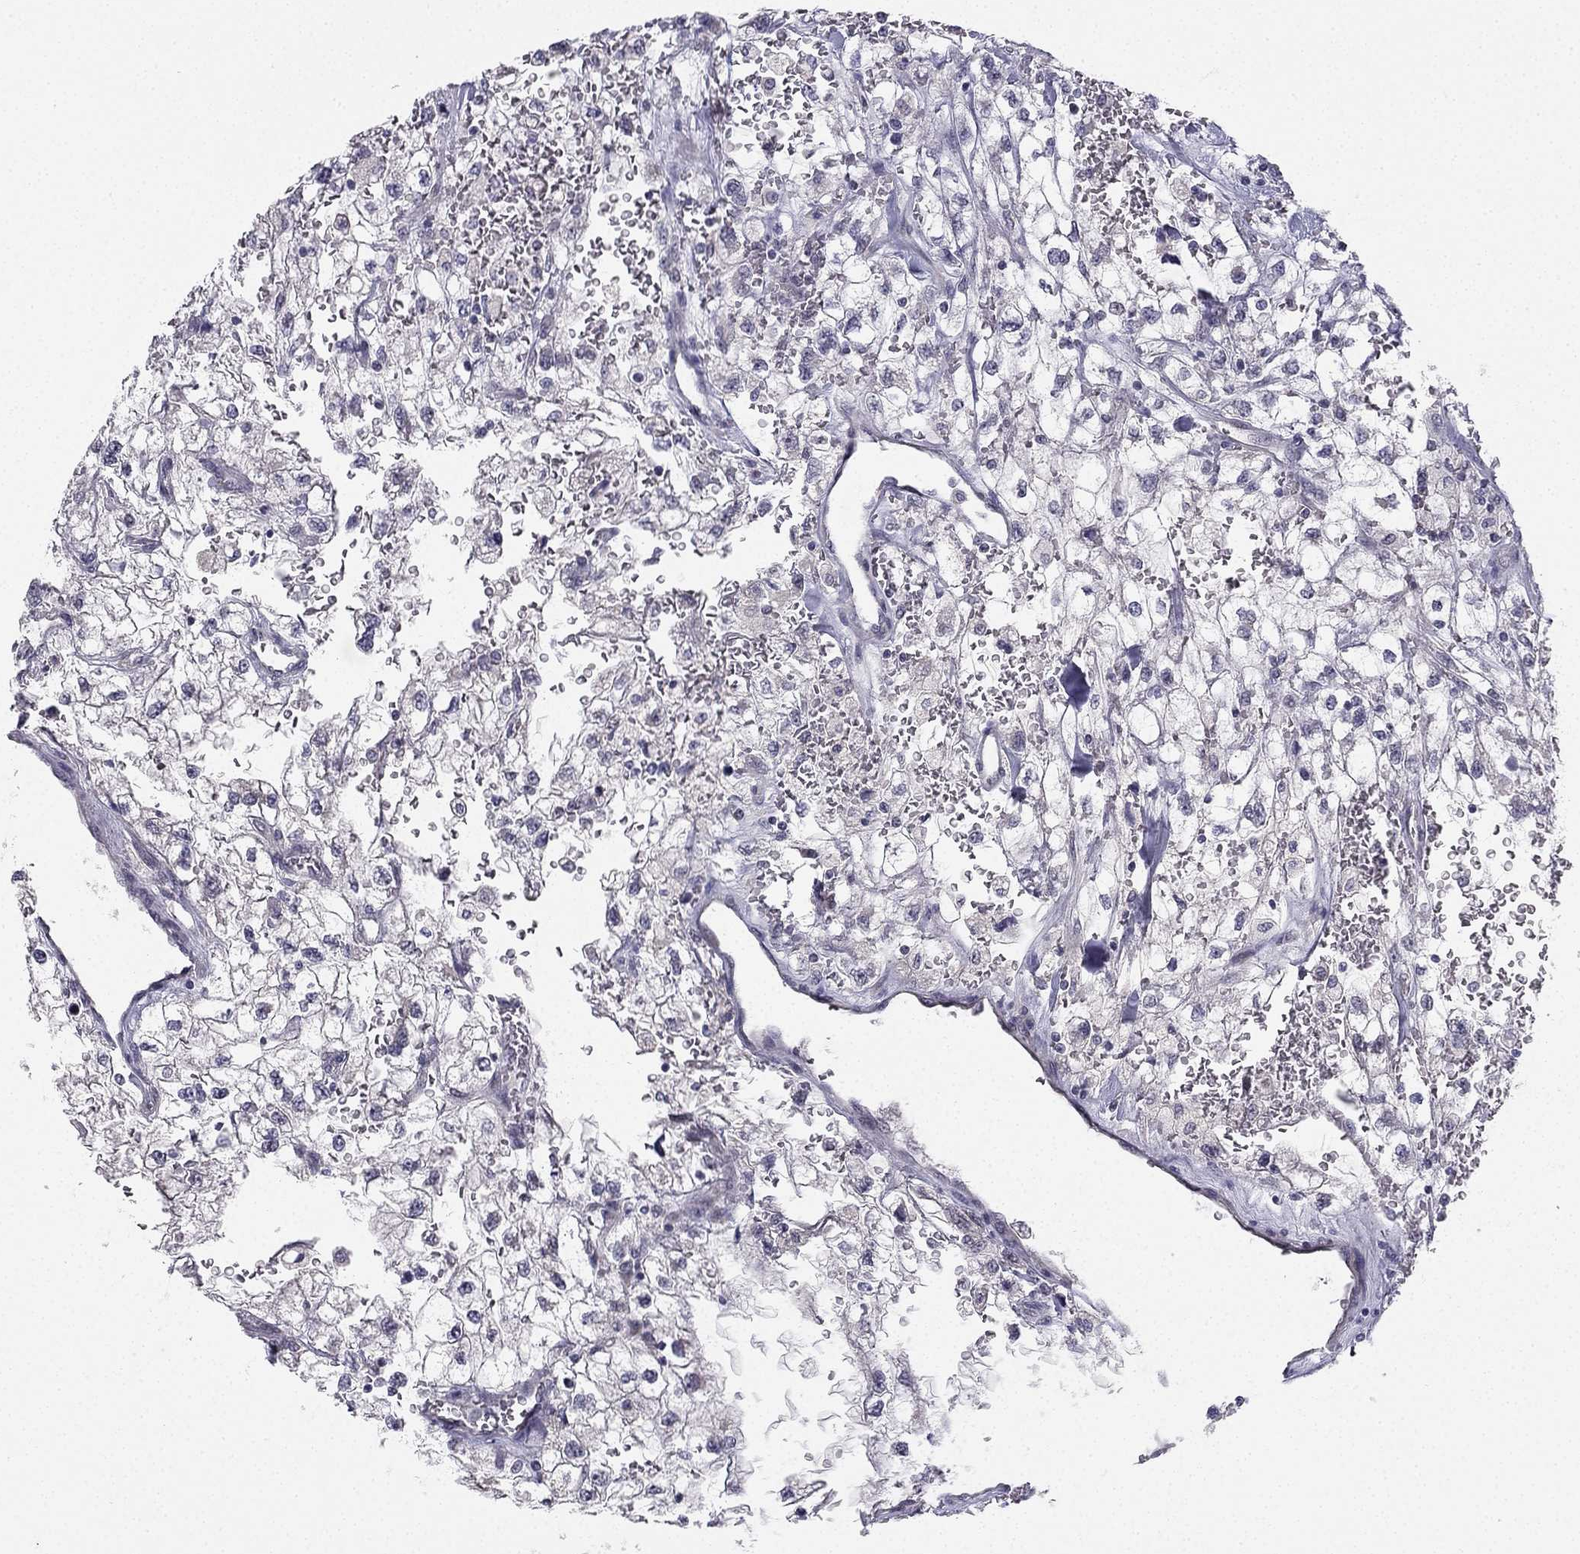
{"staining": {"intensity": "negative", "quantity": "none", "location": "none"}, "tissue": "renal cancer", "cell_type": "Tumor cells", "image_type": "cancer", "snomed": [{"axis": "morphology", "description": "Adenocarcinoma, NOS"}, {"axis": "topography", "description": "Kidney"}], "caption": "Human renal cancer stained for a protein using immunohistochemistry (IHC) reveals no expression in tumor cells.", "gene": "CHST8", "patient": {"sex": "male", "age": 59}}